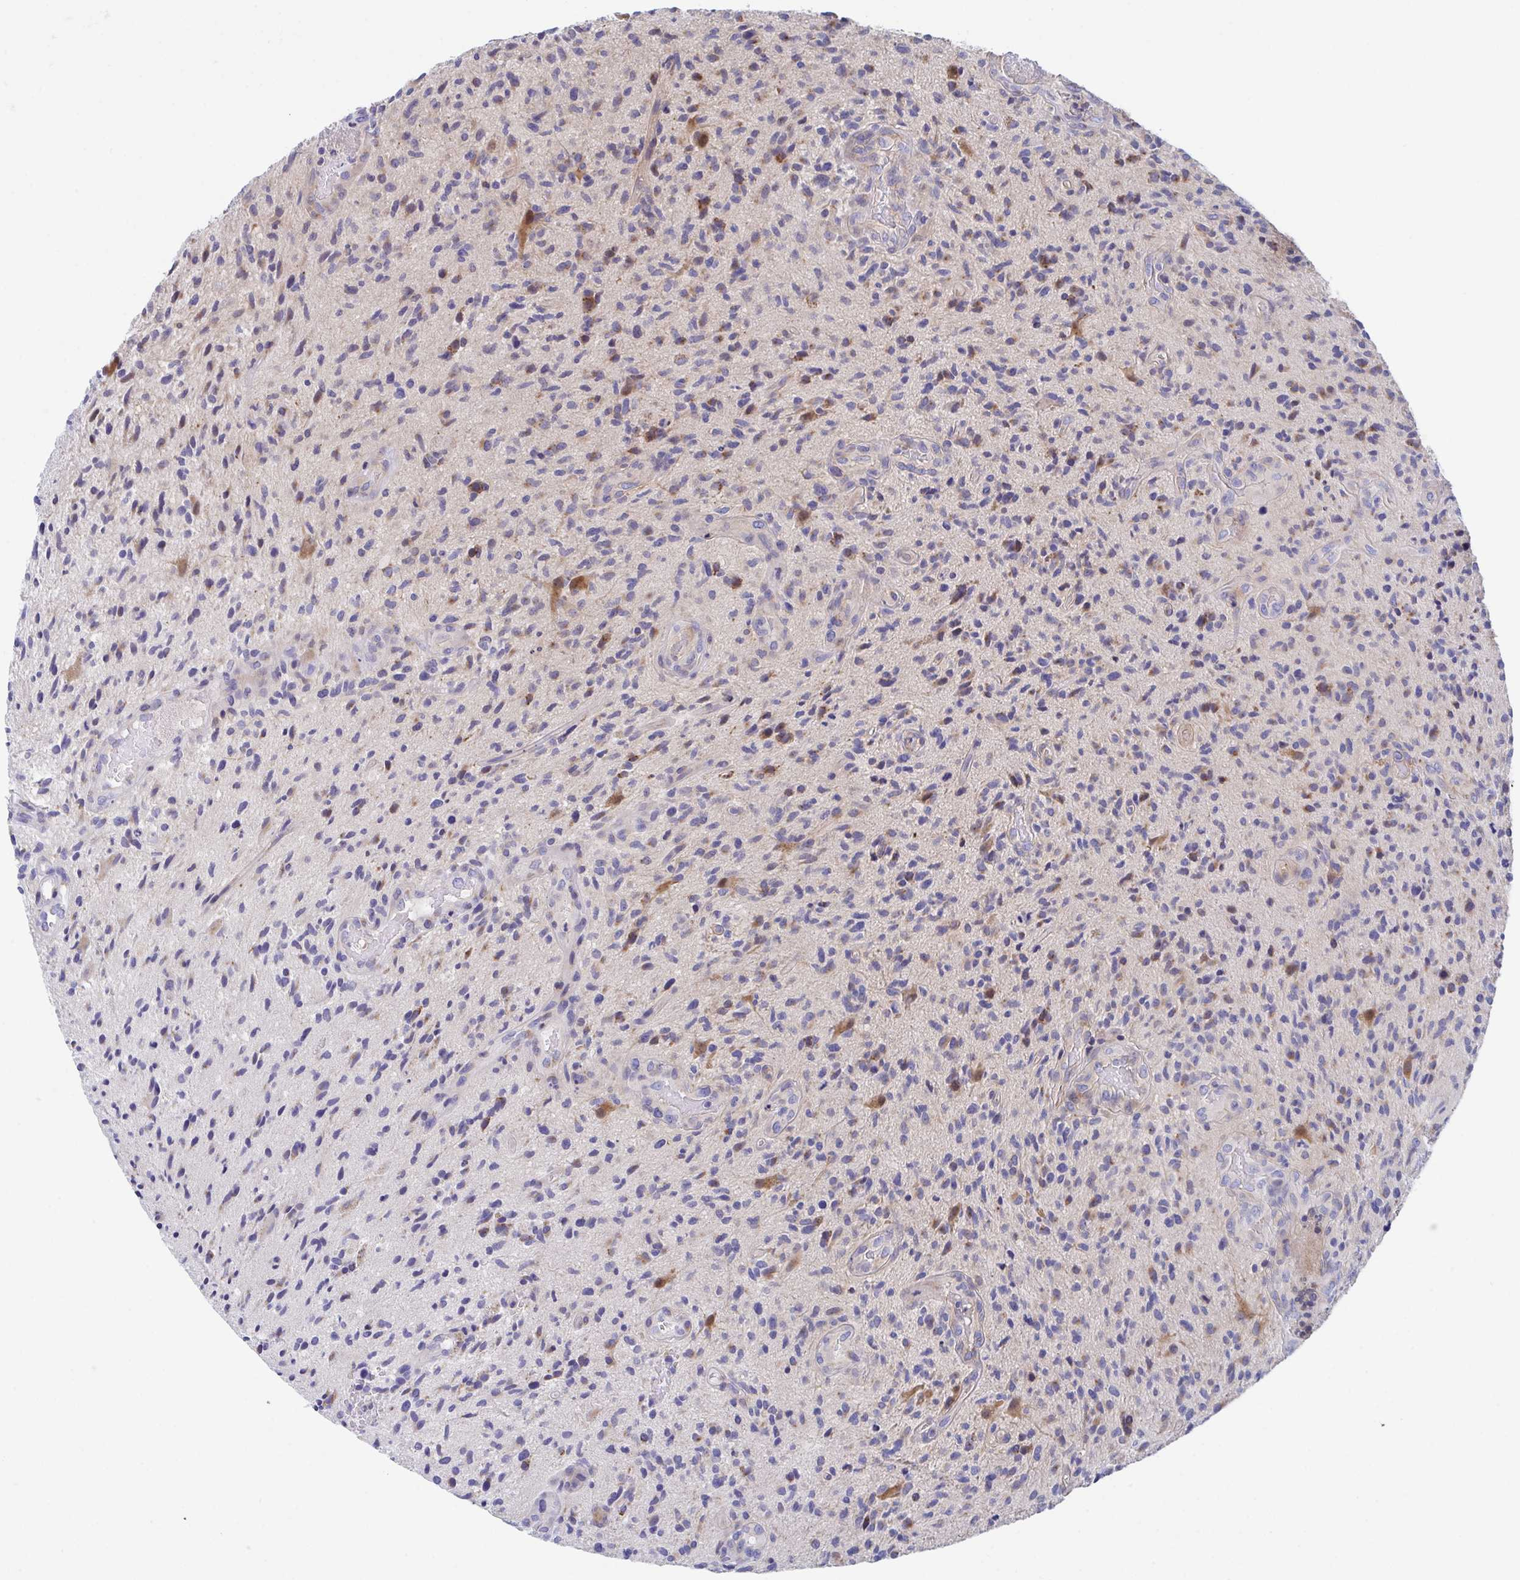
{"staining": {"intensity": "moderate", "quantity": "25%-75%", "location": "cytoplasmic/membranous,nuclear"}, "tissue": "glioma", "cell_type": "Tumor cells", "image_type": "cancer", "snomed": [{"axis": "morphology", "description": "Glioma, malignant, High grade"}, {"axis": "topography", "description": "Brain"}], "caption": "Immunohistochemical staining of human glioma shows medium levels of moderate cytoplasmic/membranous and nuclear expression in approximately 25%-75% of tumor cells.", "gene": "P2RX3", "patient": {"sex": "male", "age": 55}}